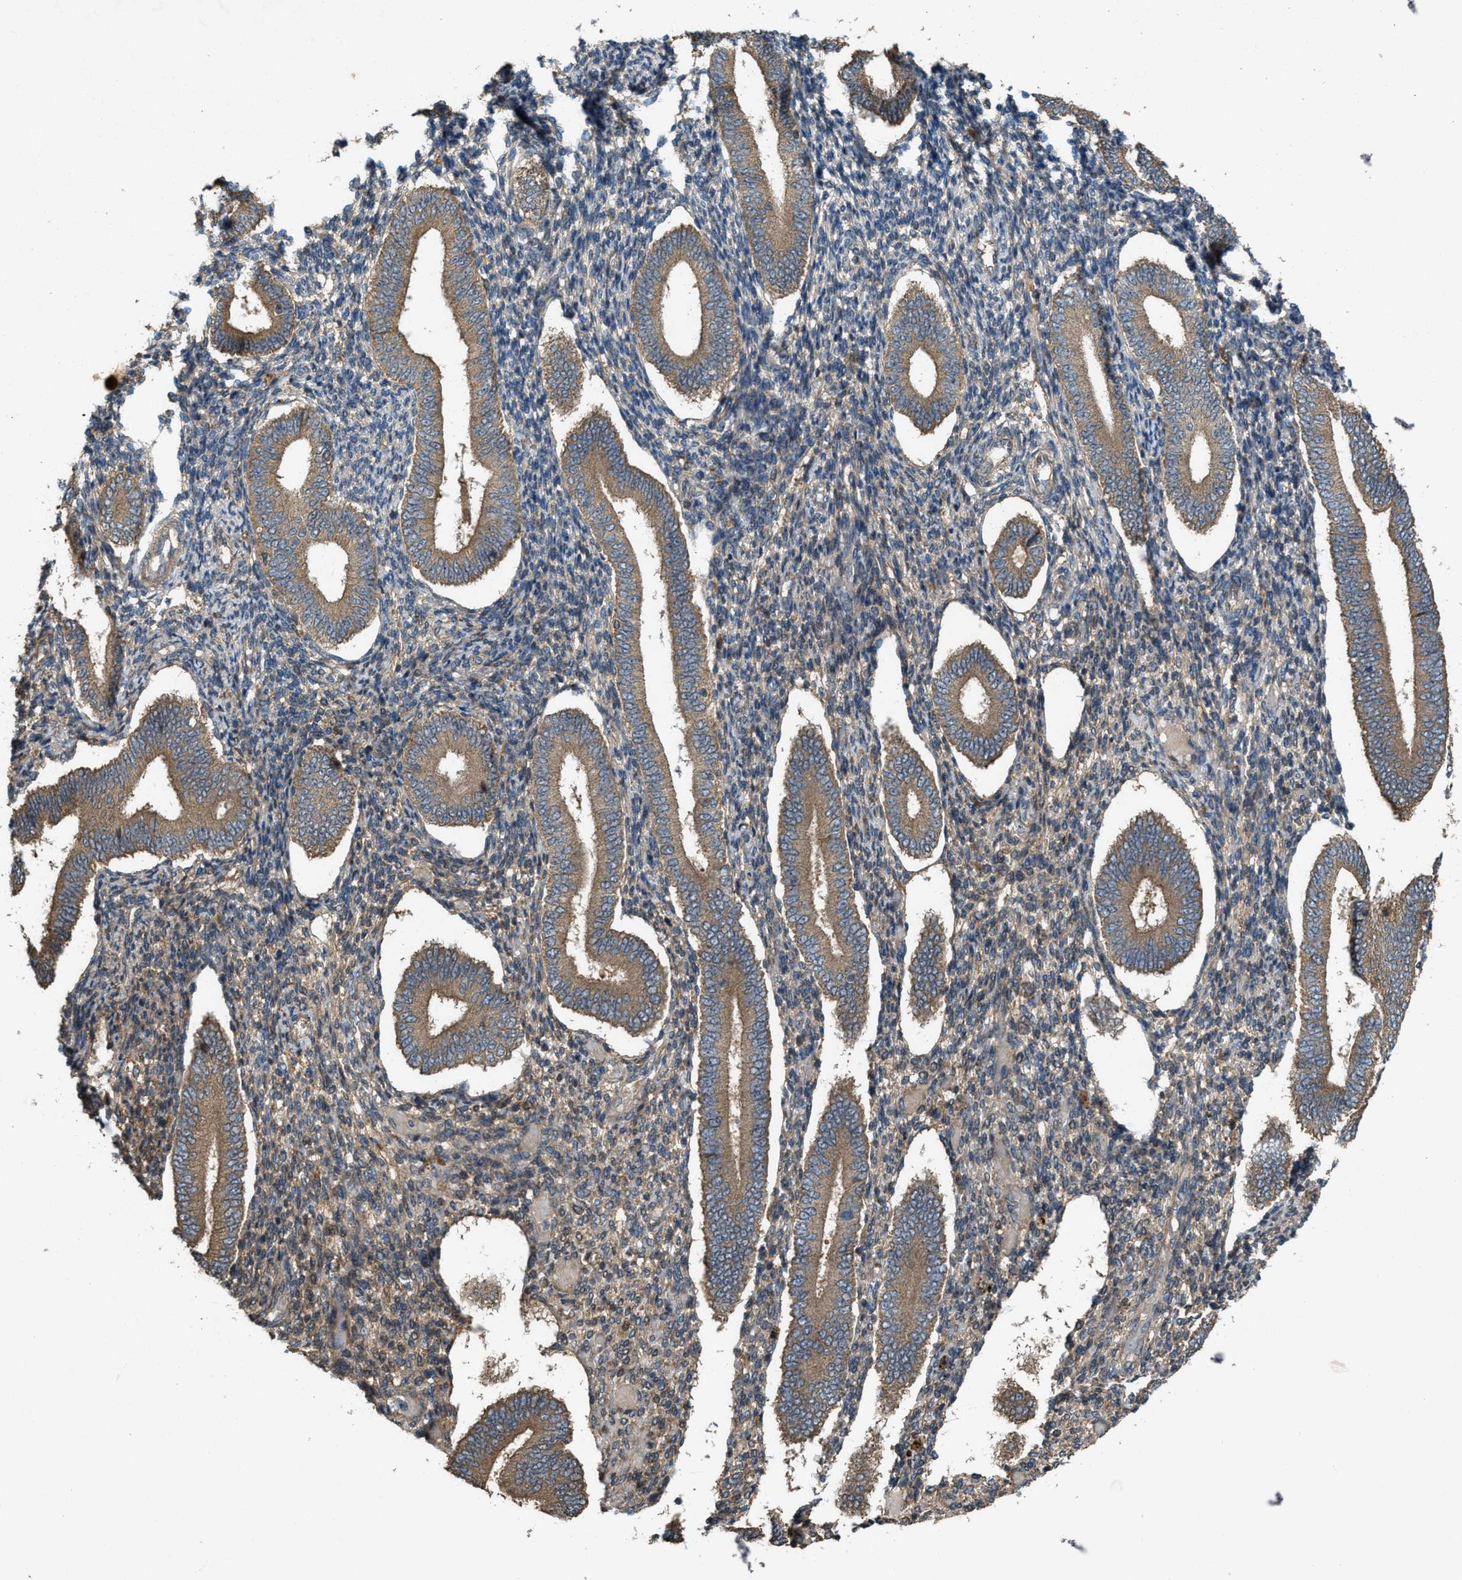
{"staining": {"intensity": "weak", "quantity": "25%-75%", "location": "cytoplasmic/membranous"}, "tissue": "endometrium", "cell_type": "Cells in endometrial stroma", "image_type": "normal", "snomed": [{"axis": "morphology", "description": "Normal tissue, NOS"}, {"axis": "topography", "description": "Endometrium"}], "caption": "This micrograph demonstrates IHC staining of unremarkable human endometrium, with low weak cytoplasmic/membranous positivity in about 25%-75% of cells in endometrial stroma.", "gene": "PDP2", "patient": {"sex": "female", "age": 42}}